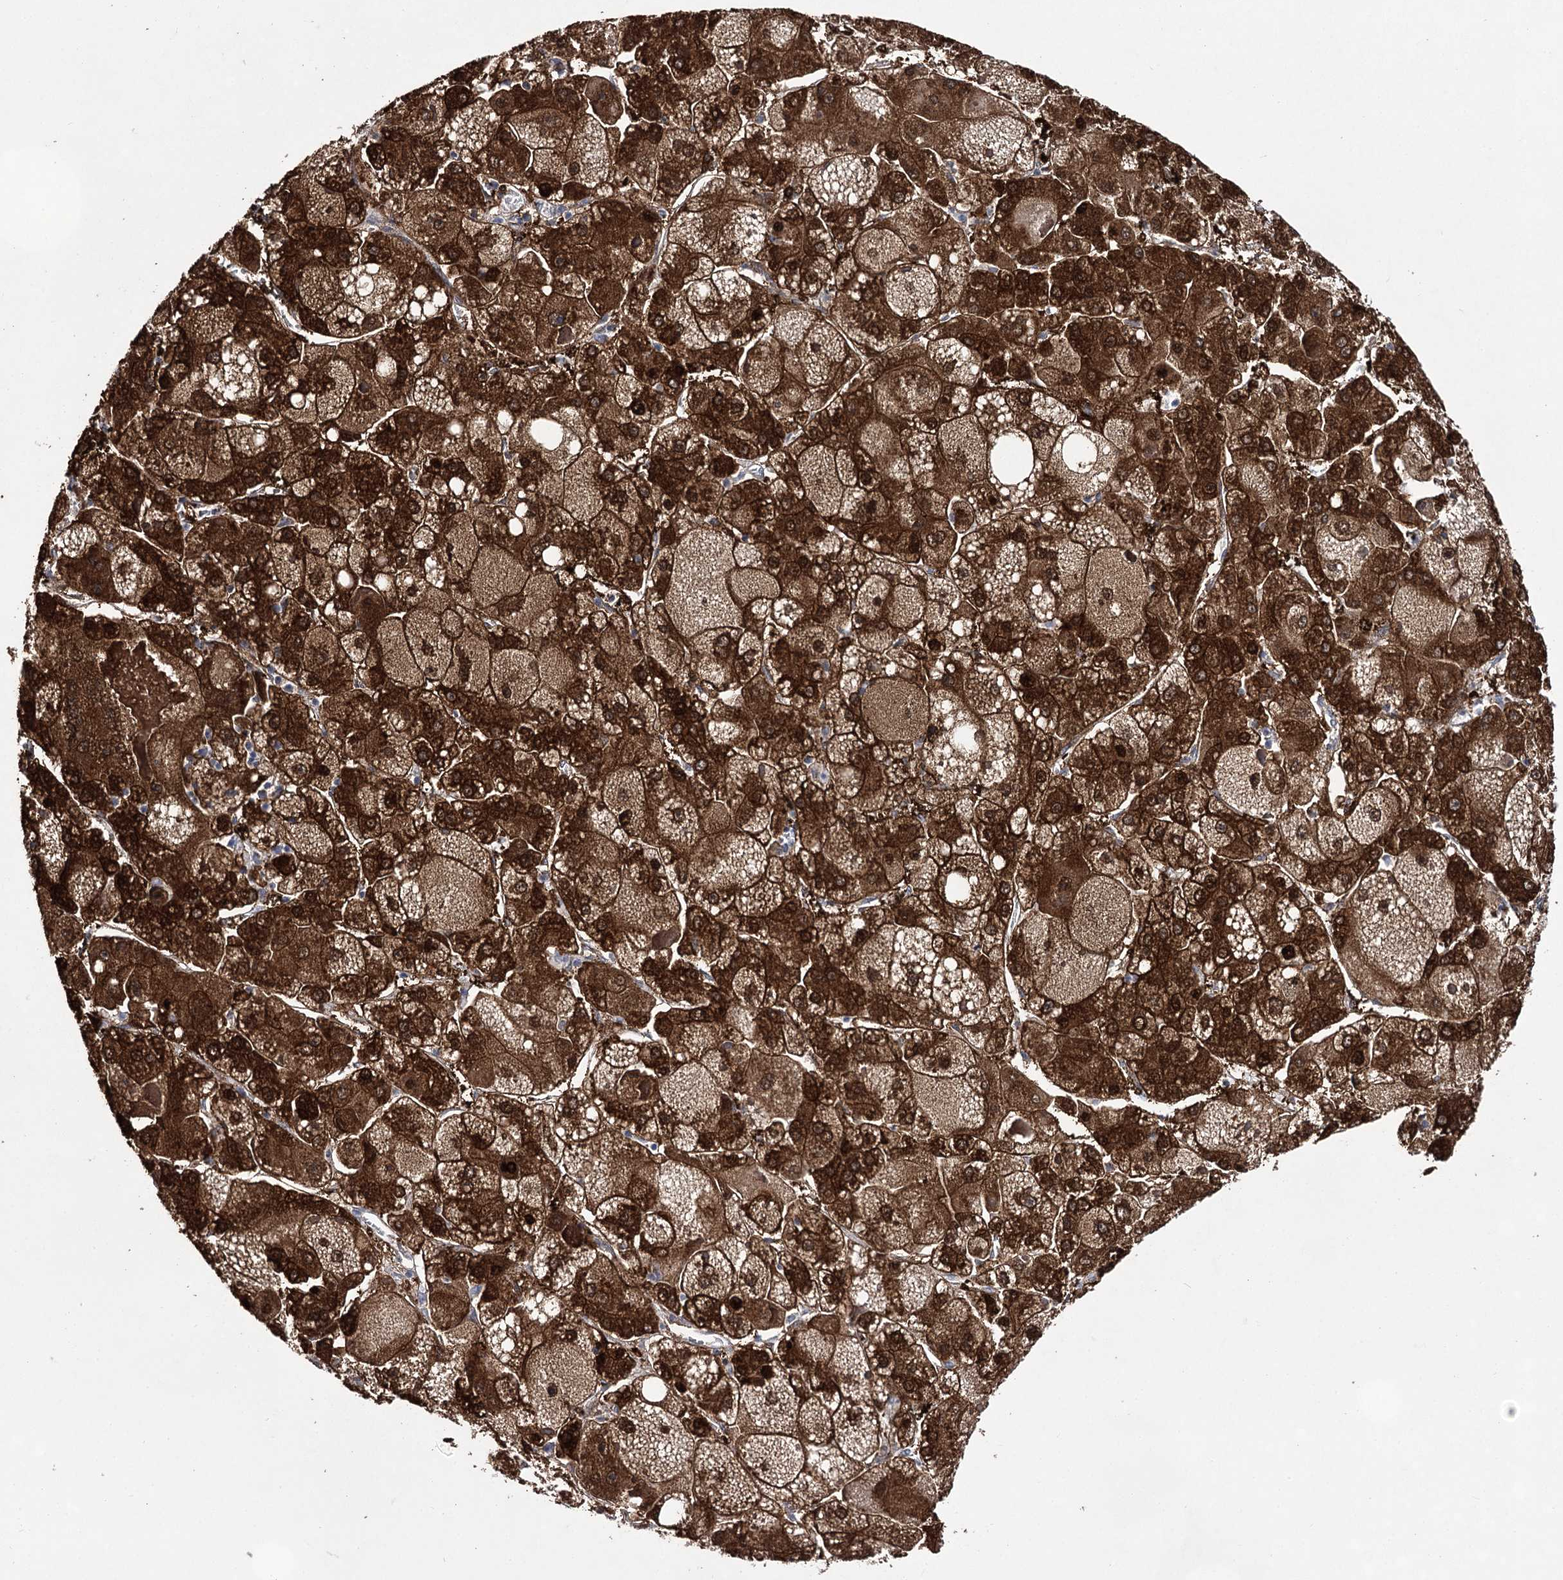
{"staining": {"intensity": "strong", "quantity": ">75%", "location": "cytoplasmic/membranous,nuclear"}, "tissue": "liver cancer", "cell_type": "Tumor cells", "image_type": "cancer", "snomed": [{"axis": "morphology", "description": "Carcinoma, Hepatocellular, NOS"}, {"axis": "topography", "description": "Liver"}], "caption": "An immunohistochemistry (IHC) micrograph of tumor tissue is shown. Protein staining in brown shows strong cytoplasmic/membranous and nuclear positivity in liver cancer (hepatocellular carcinoma) within tumor cells. The staining was performed using DAB (3,3'-diaminobenzidine) to visualize the protein expression in brown, while the nuclei were stained in blue with hematoxylin (Magnification: 20x).", "gene": "UGDH", "patient": {"sex": "female", "age": 73}}